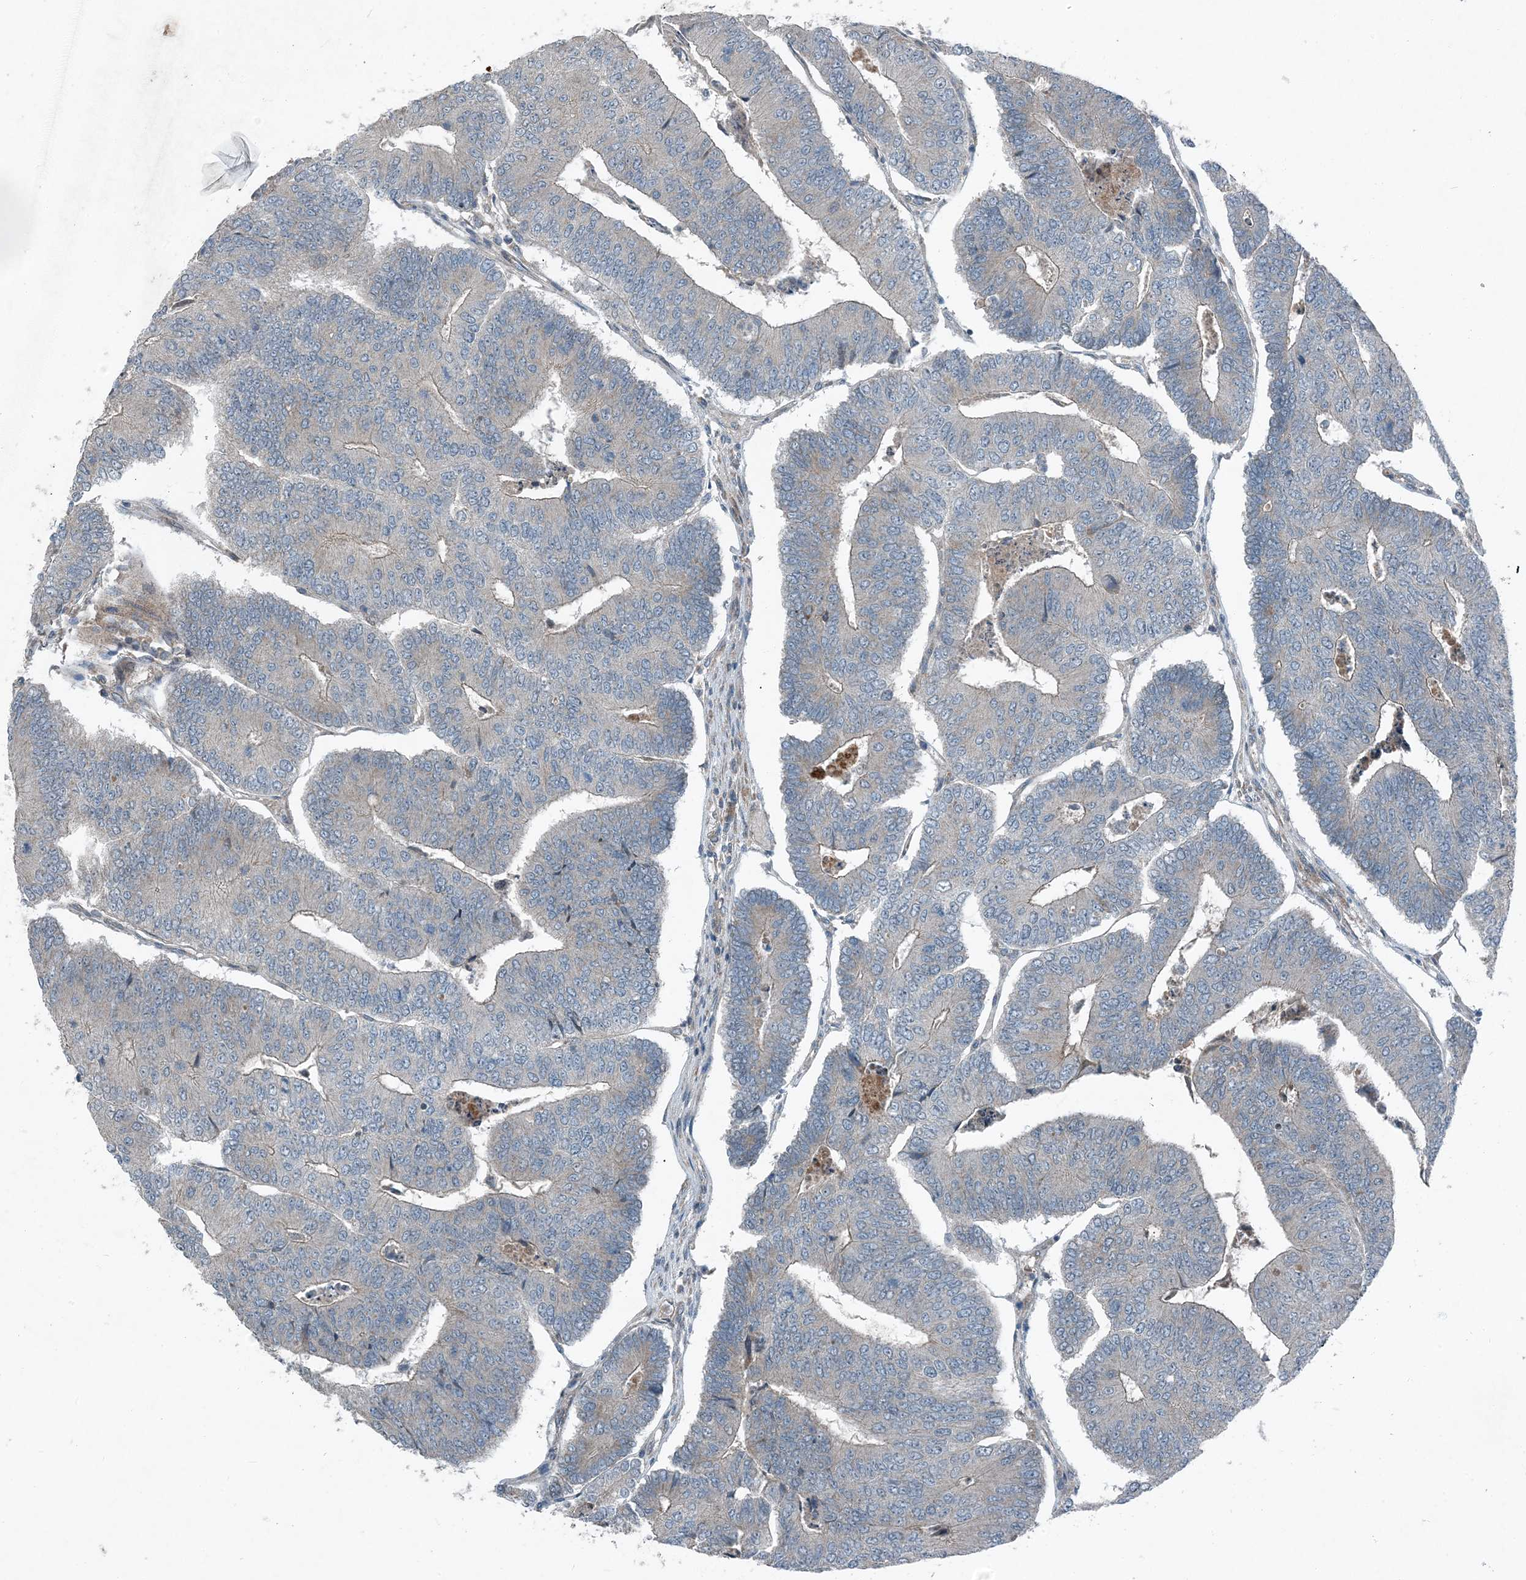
{"staining": {"intensity": "weak", "quantity": "<25%", "location": "cytoplasmic/membranous"}, "tissue": "colorectal cancer", "cell_type": "Tumor cells", "image_type": "cancer", "snomed": [{"axis": "morphology", "description": "Adenocarcinoma, NOS"}, {"axis": "topography", "description": "Colon"}], "caption": "This micrograph is of colorectal adenocarcinoma stained with immunohistochemistry (IHC) to label a protein in brown with the nuclei are counter-stained blue. There is no staining in tumor cells.", "gene": "APOM", "patient": {"sex": "female", "age": 67}}